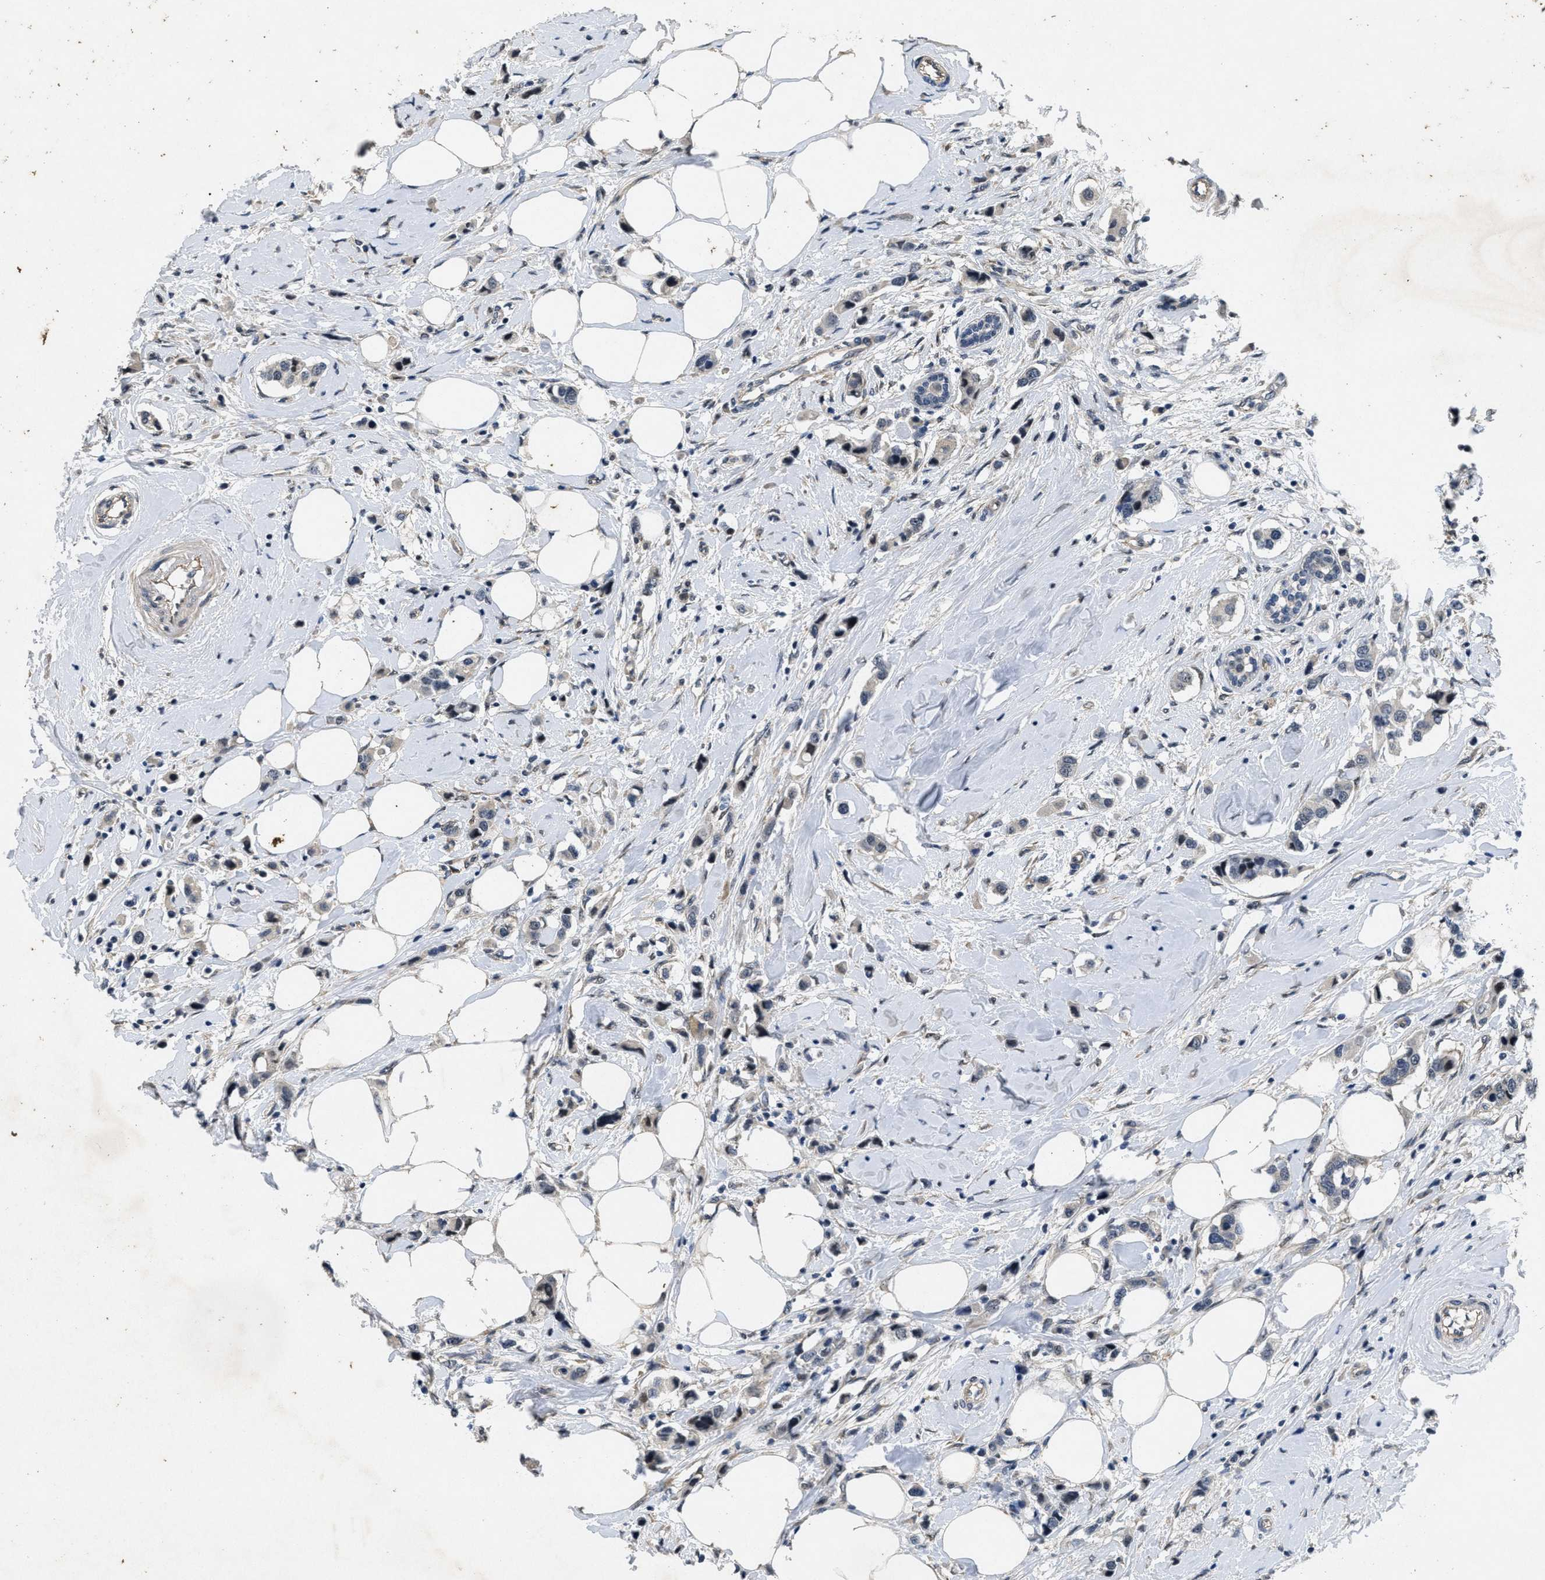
{"staining": {"intensity": "negative", "quantity": "none", "location": "none"}, "tissue": "breast cancer", "cell_type": "Tumor cells", "image_type": "cancer", "snomed": [{"axis": "morphology", "description": "Normal tissue, NOS"}, {"axis": "morphology", "description": "Duct carcinoma"}, {"axis": "topography", "description": "Breast"}], "caption": "Immunohistochemical staining of breast cancer displays no significant staining in tumor cells.", "gene": "PAPOLG", "patient": {"sex": "female", "age": 50}}